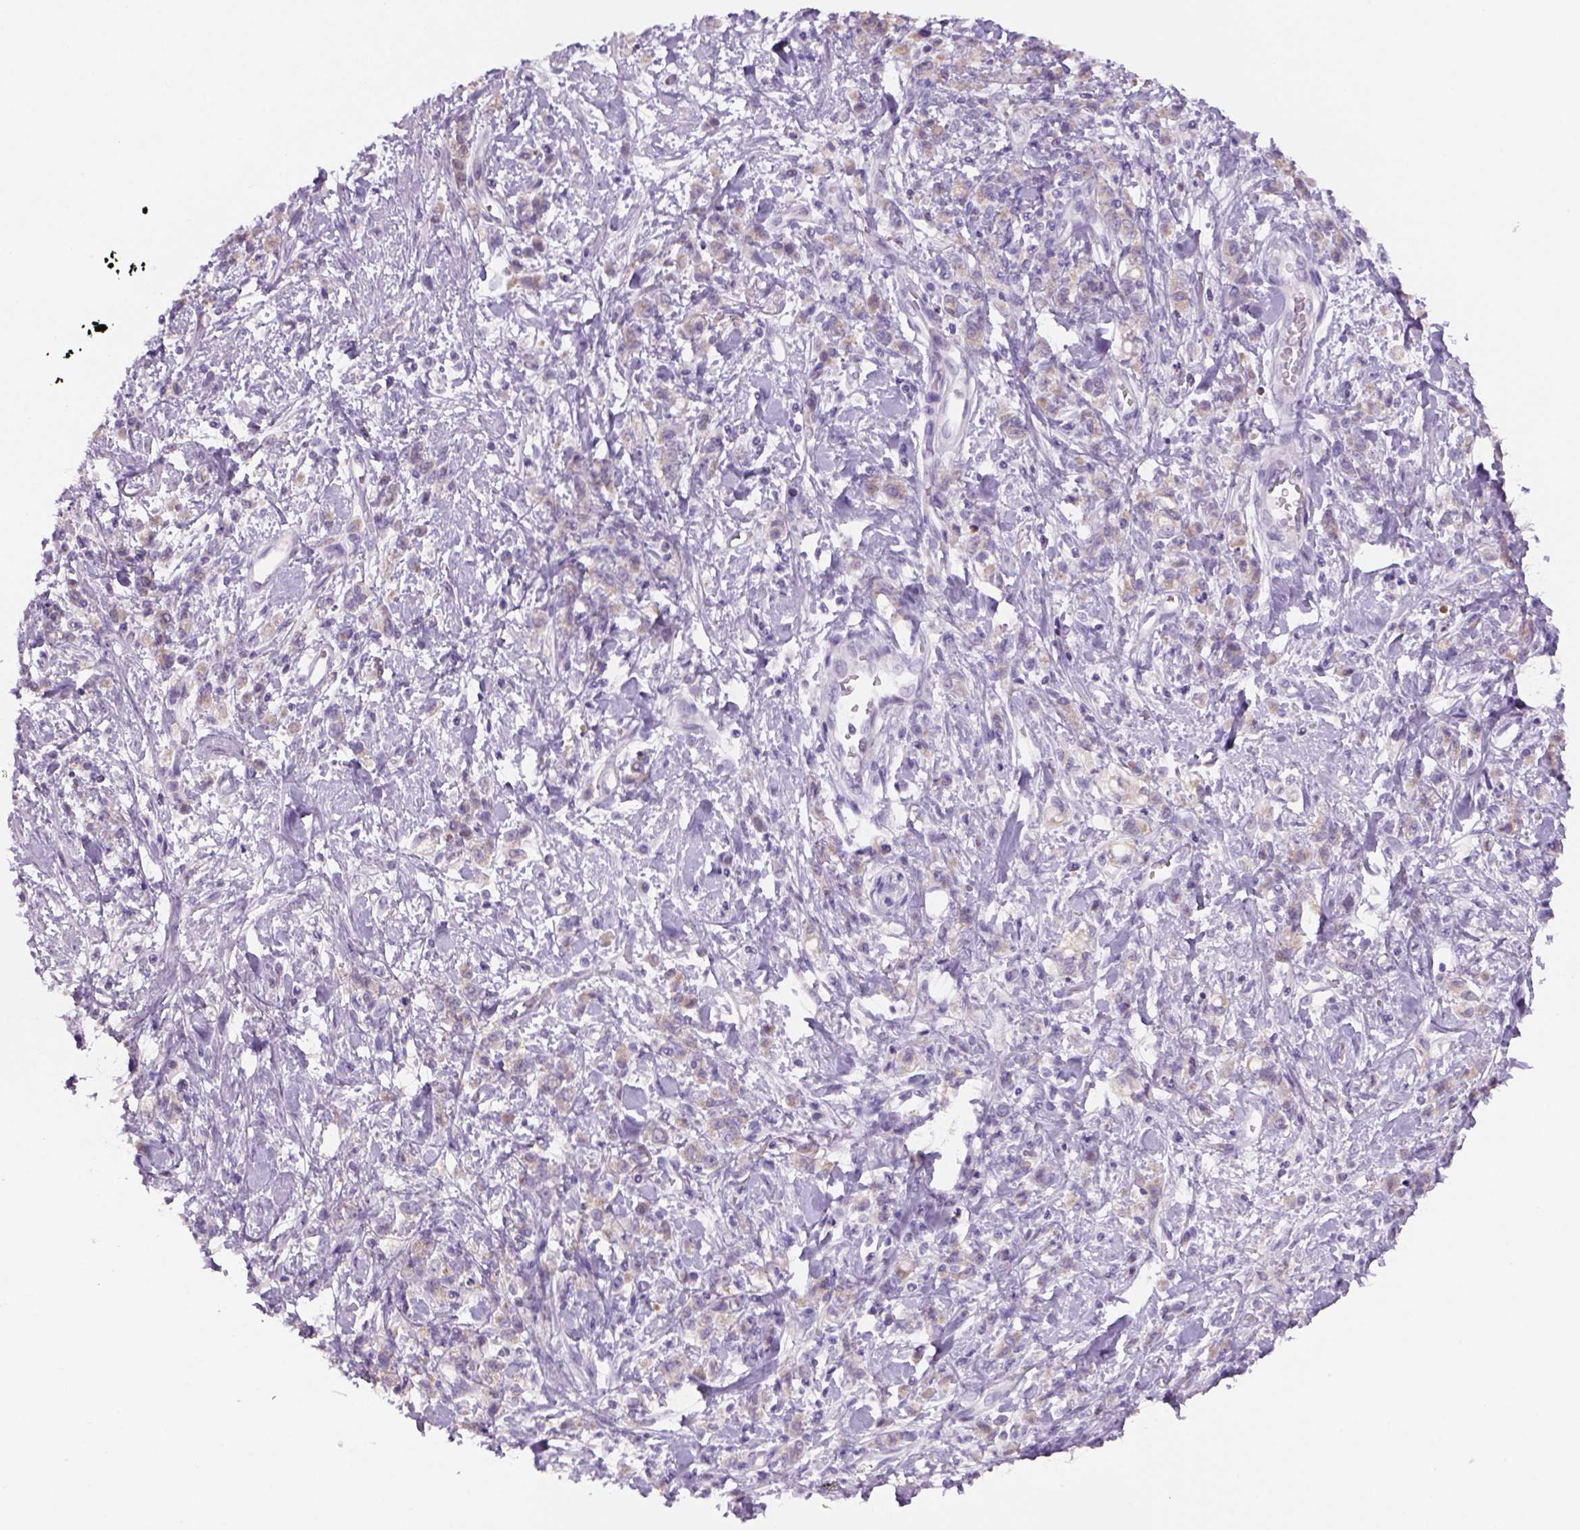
{"staining": {"intensity": "weak", "quantity": "25%-75%", "location": "cytoplasmic/membranous"}, "tissue": "stomach cancer", "cell_type": "Tumor cells", "image_type": "cancer", "snomed": [{"axis": "morphology", "description": "Adenocarcinoma, NOS"}, {"axis": "topography", "description": "Stomach"}], "caption": "Immunohistochemistry of stomach cancer demonstrates low levels of weak cytoplasmic/membranous staining in approximately 25%-75% of tumor cells.", "gene": "ADGRV1", "patient": {"sex": "male", "age": 77}}